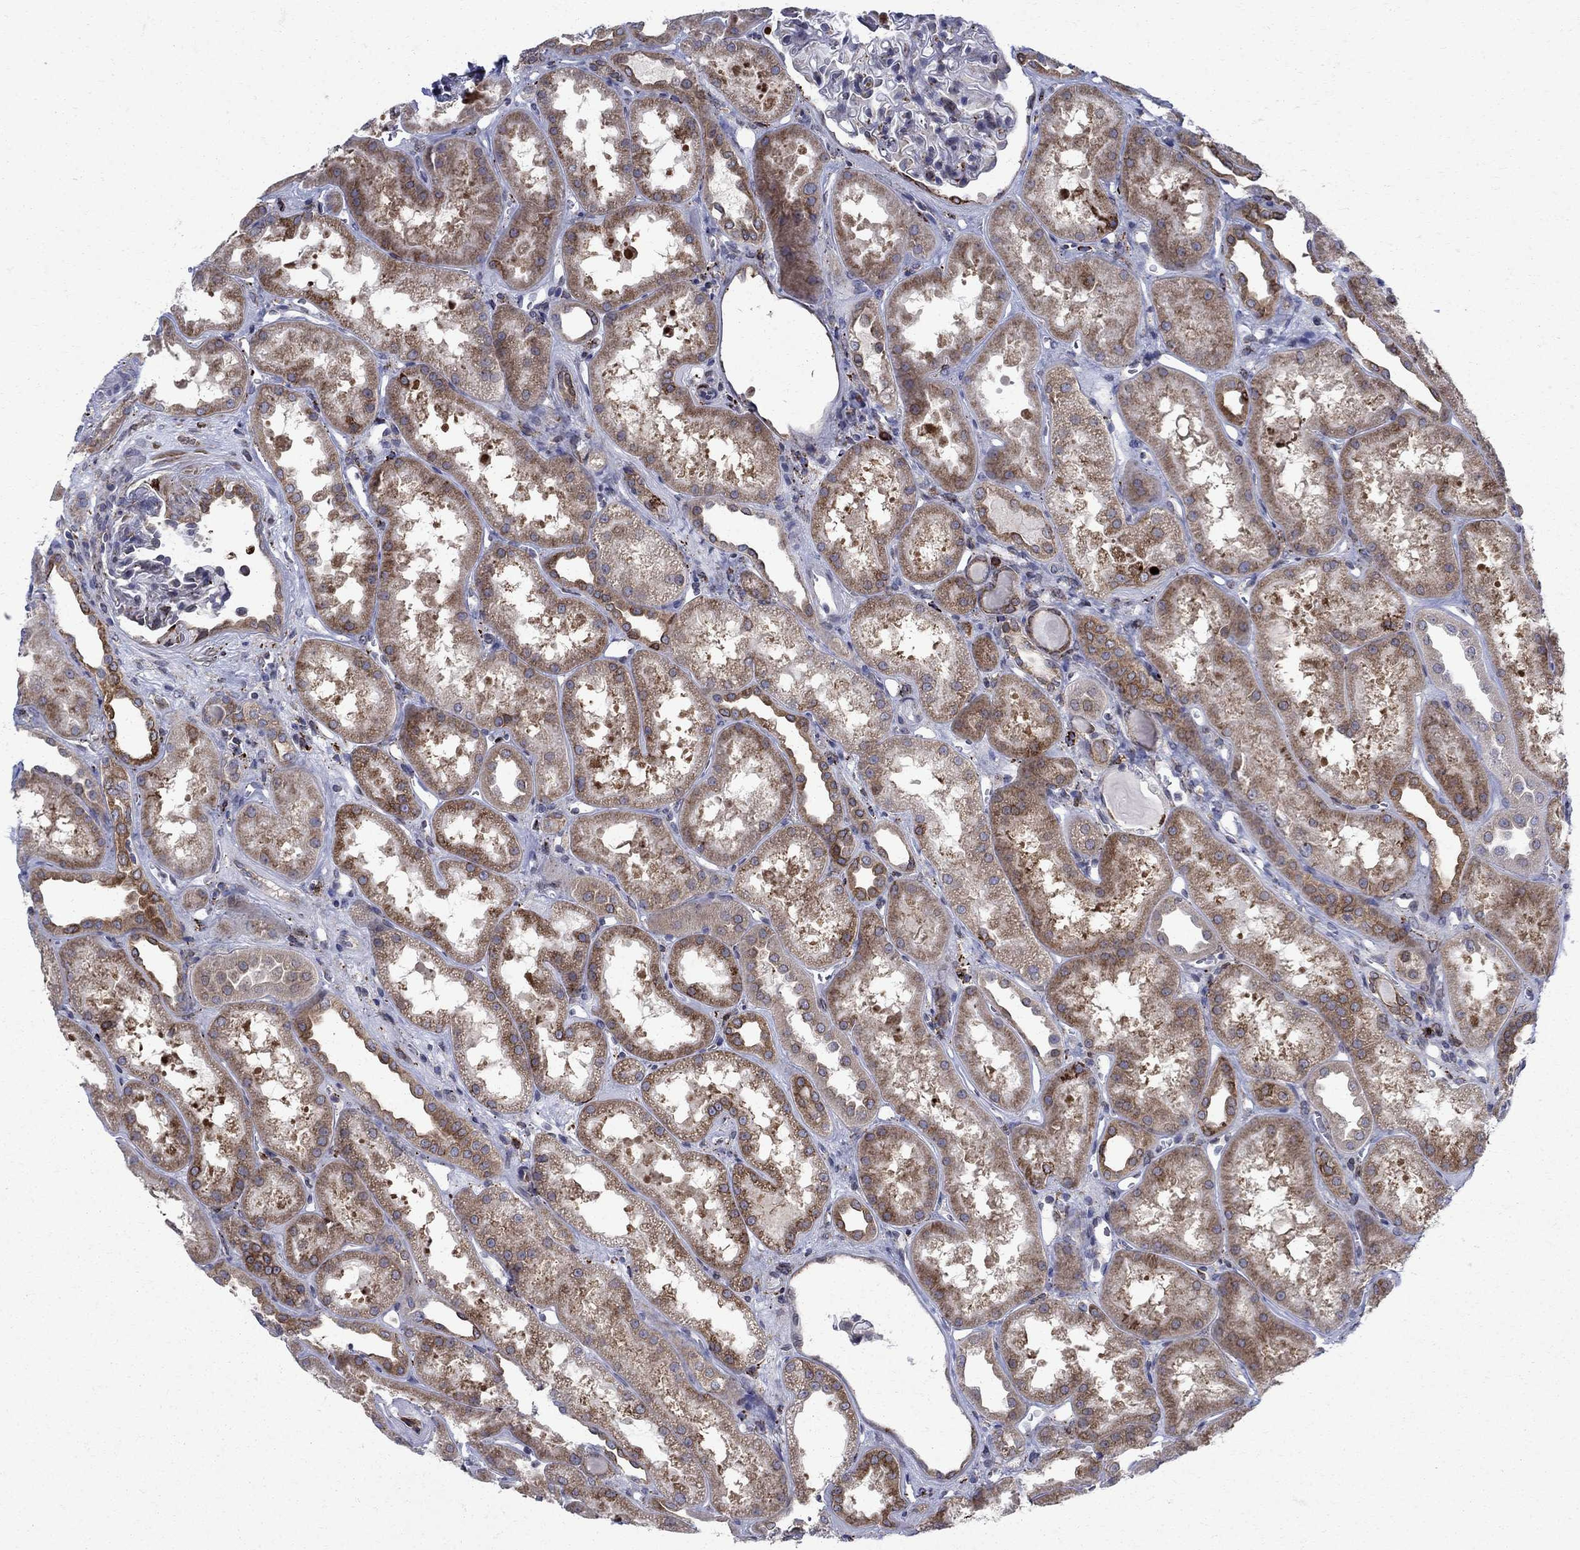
{"staining": {"intensity": "strong", "quantity": "<25%", "location": "cytoplasmic/membranous"}, "tissue": "kidney", "cell_type": "Cells in glomeruli", "image_type": "normal", "snomed": [{"axis": "morphology", "description": "Normal tissue, NOS"}, {"axis": "topography", "description": "Kidney"}], "caption": "Protein positivity by immunohistochemistry (IHC) displays strong cytoplasmic/membranous positivity in approximately <25% of cells in glomeruli in unremarkable kidney.", "gene": "CAB39L", "patient": {"sex": "male", "age": 61}}